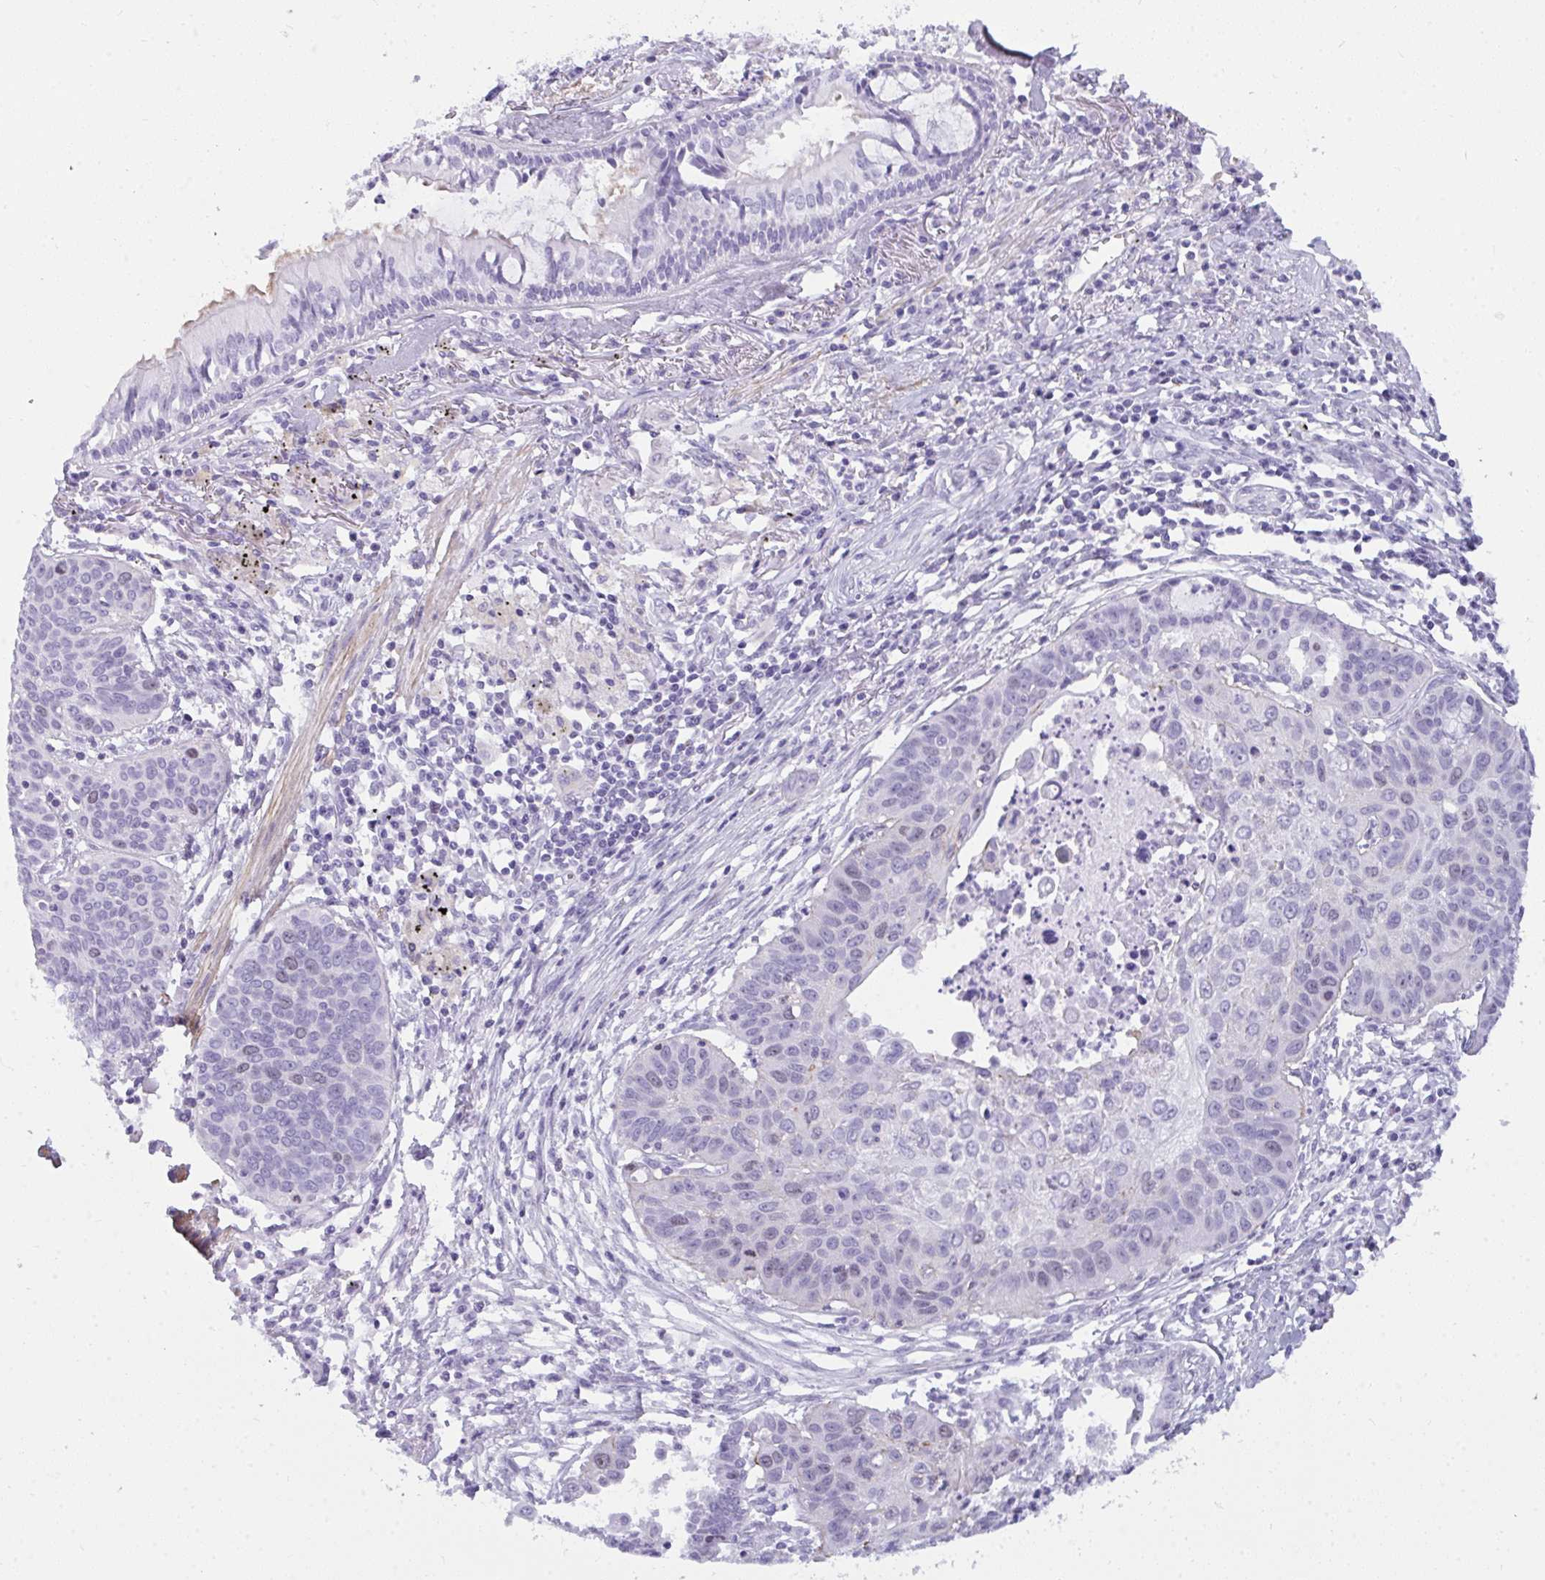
{"staining": {"intensity": "negative", "quantity": "none", "location": "none"}, "tissue": "lung cancer", "cell_type": "Tumor cells", "image_type": "cancer", "snomed": [{"axis": "morphology", "description": "Squamous cell carcinoma, NOS"}, {"axis": "topography", "description": "Lung"}], "caption": "This is an immunohistochemistry micrograph of human lung cancer (squamous cell carcinoma). There is no staining in tumor cells.", "gene": "SUZ12", "patient": {"sex": "male", "age": 71}}